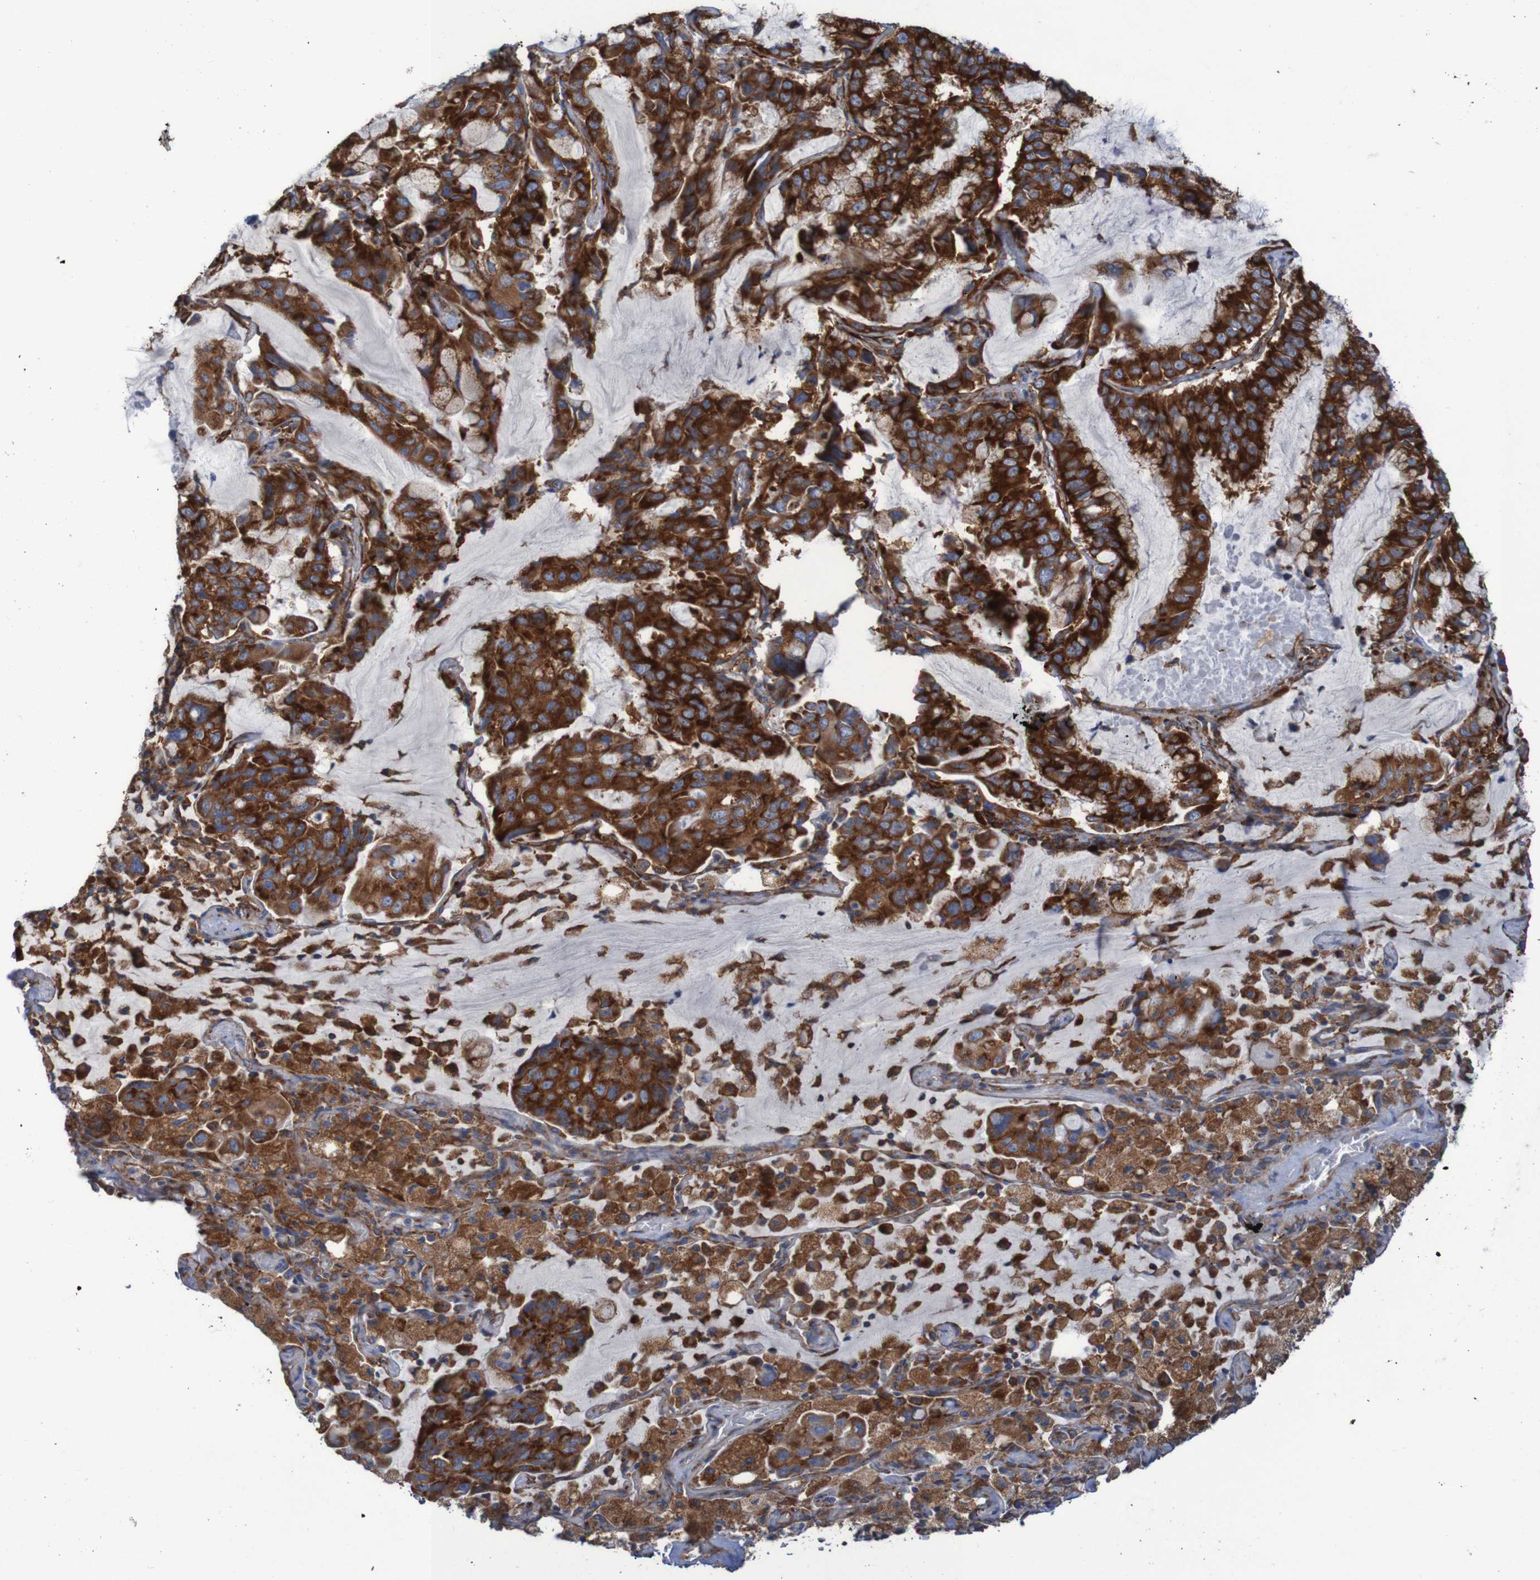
{"staining": {"intensity": "strong", "quantity": ">75%", "location": "cytoplasmic/membranous"}, "tissue": "lung cancer", "cell_type": "Tumor cells", "image_type": "cancer", "snomed": [{"axis": "morphology", "description": "Adenocarcinoma, NOS"}, {"axis": "topography", "description": "Lung"}], "caption": "Lung cancer (adenocarcinoma) tissue displays strong cytoplasmic/membranous expression in approximately >75% of tumor cells, visualized by immunohistochemistry.", "gene": "RPL10", "patient": {"sex": "male", "age": 64}}